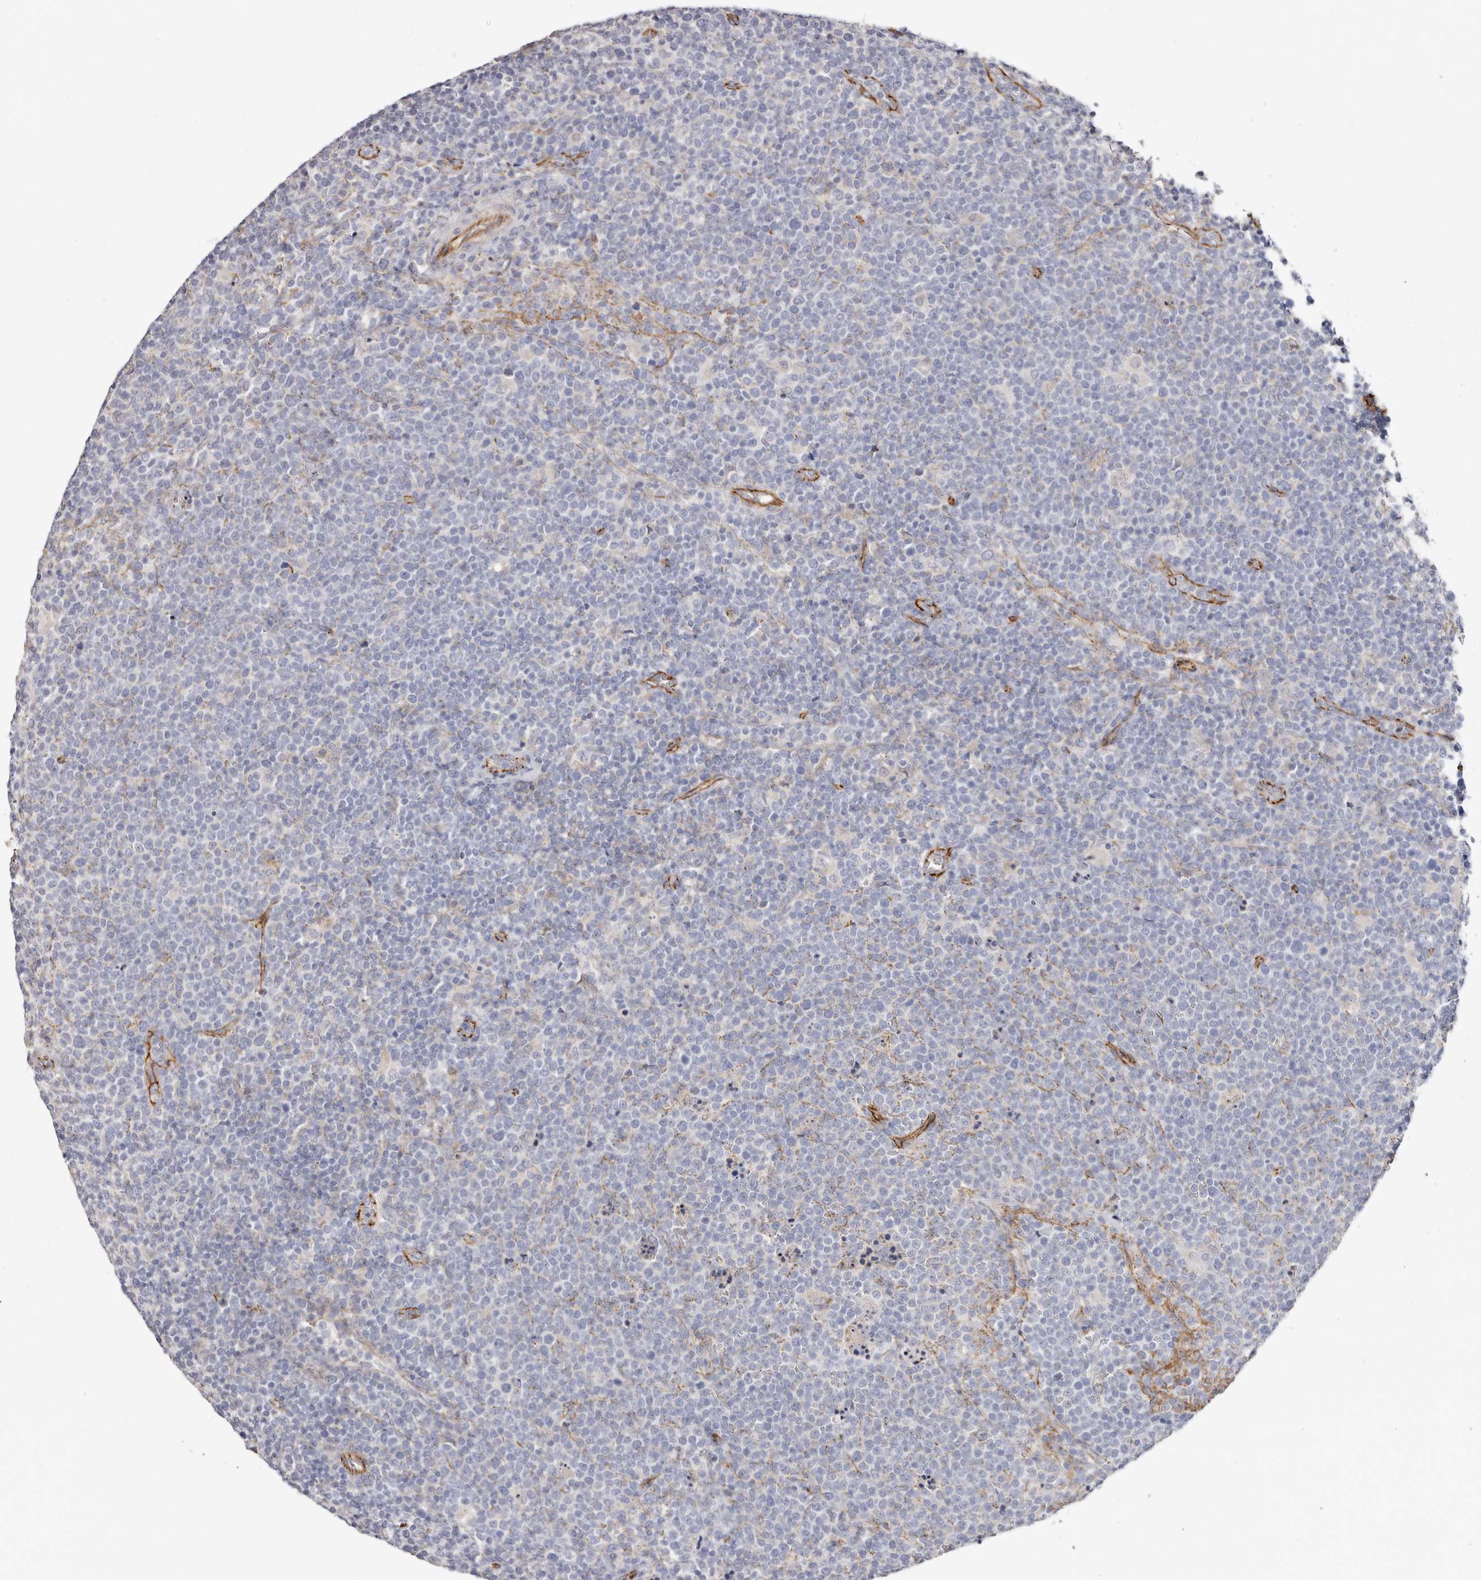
{"staining": {"intensity": "negative", "quantity": "none", "location": "none"}, "tissue": "lymphoma", "cell_type": "Tumor cells", "image_type": "cancer", "snomed": [{"axis": "morphology", "description": "Malignant lymphoma, non-Hodgkin's type, High grade"}, {"axis": "topography", "description": "Lymph node"}], "caption": "Tumor cells are negative for brown protein staining in malignant lymphoma, non-Hodgkin's type (high-grade).", "gene": "CTNNB1", "patient": {"sex": "male", "age": 61}}